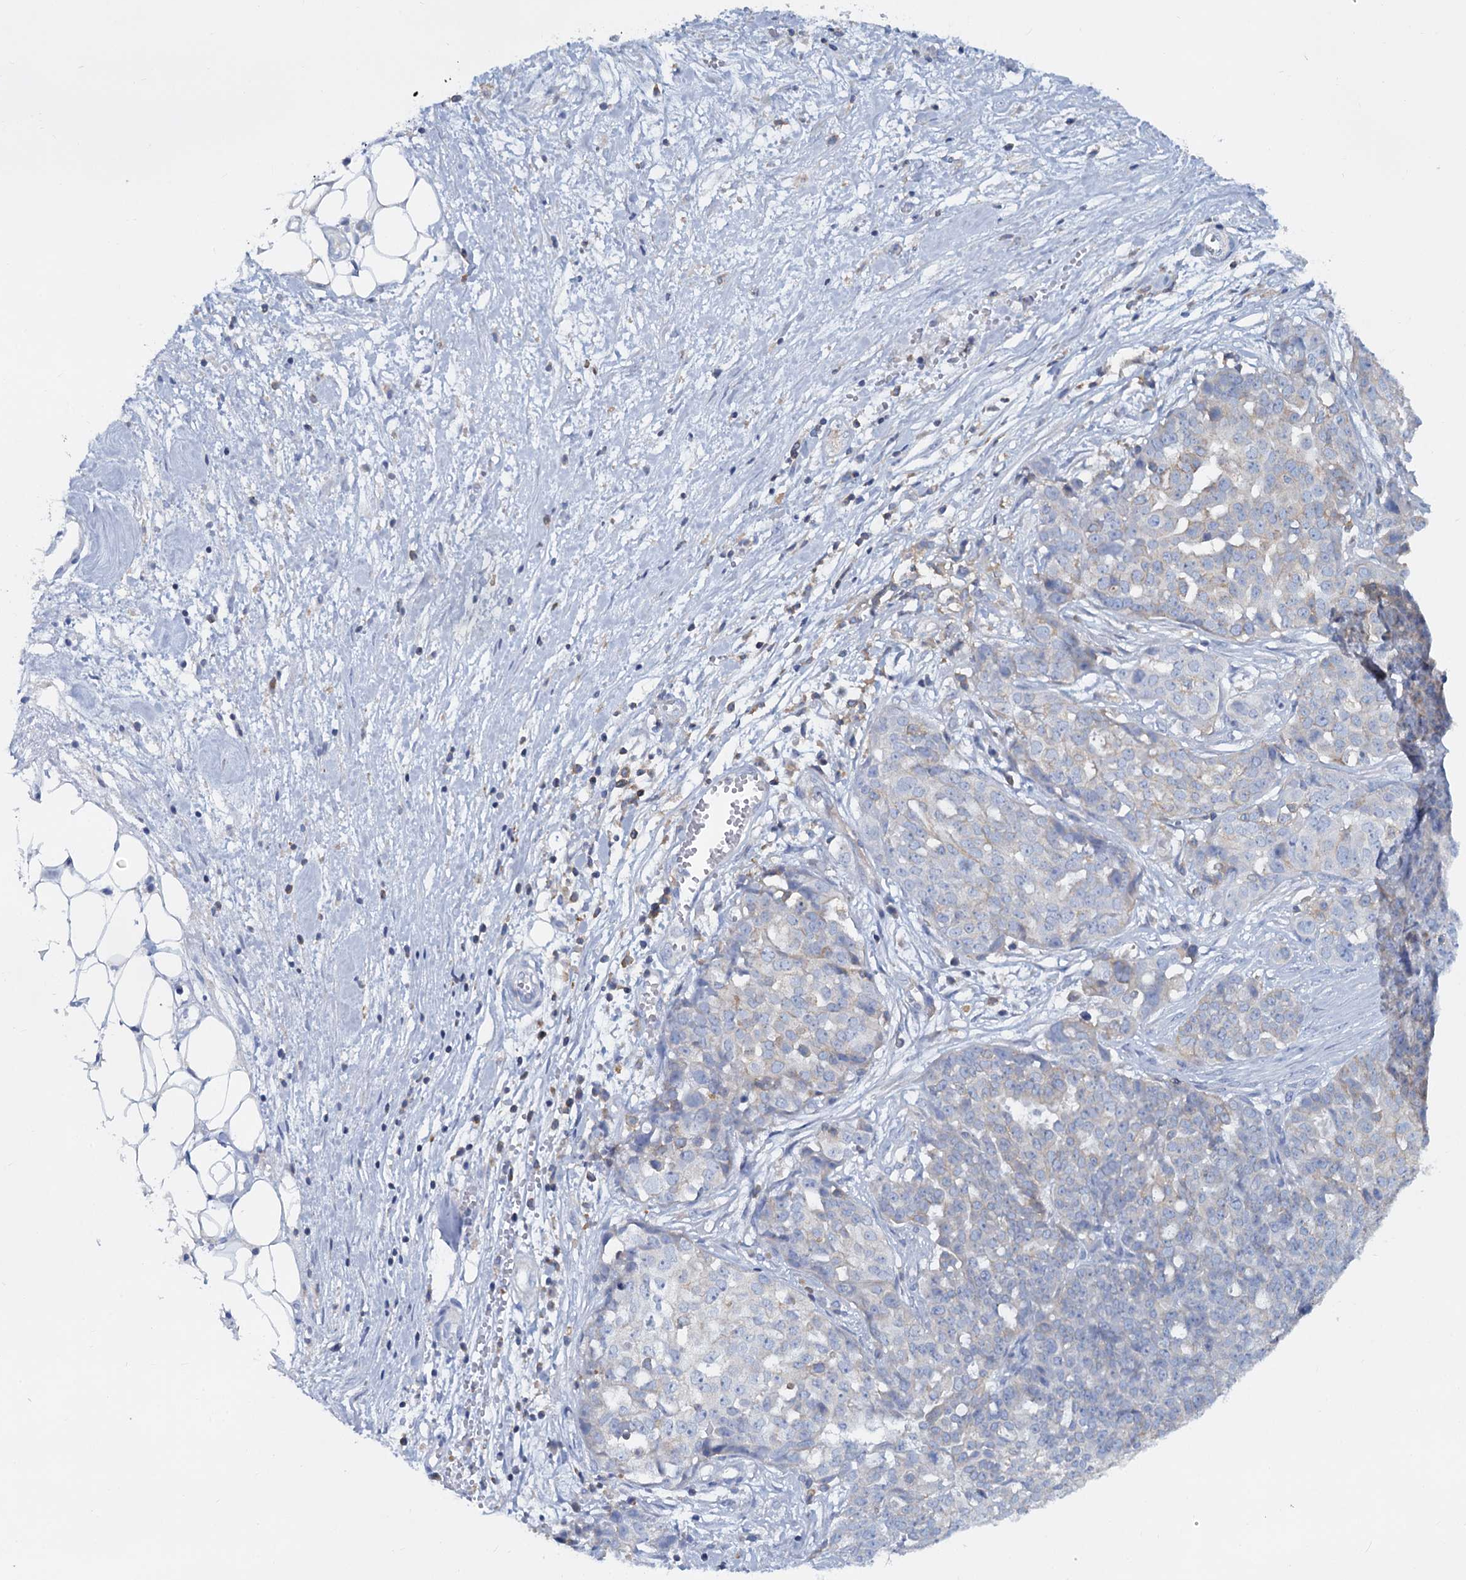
{"staining": {"intensity": "negative", "quantity": "none", "location": "none"}, "tissue": "ovarian cancer", "cell_type": "Tumor cells", "image_type": "cancer", "snomed": [{"axis": "morphology", "description": "Cystadenocarcinoma, serous, NOS"}, {"axis": "topography", "description": "Soft tissue"}, {"axis": "topography", "description": "Ovary"}], "caption": "Ovarian cancer (serous cystadenocarcinoma) stained for a protein using IHC reveals no positivity tumor cells.", "gene": "LRCH4", "patient": {"sex": "female", "age": 57}}